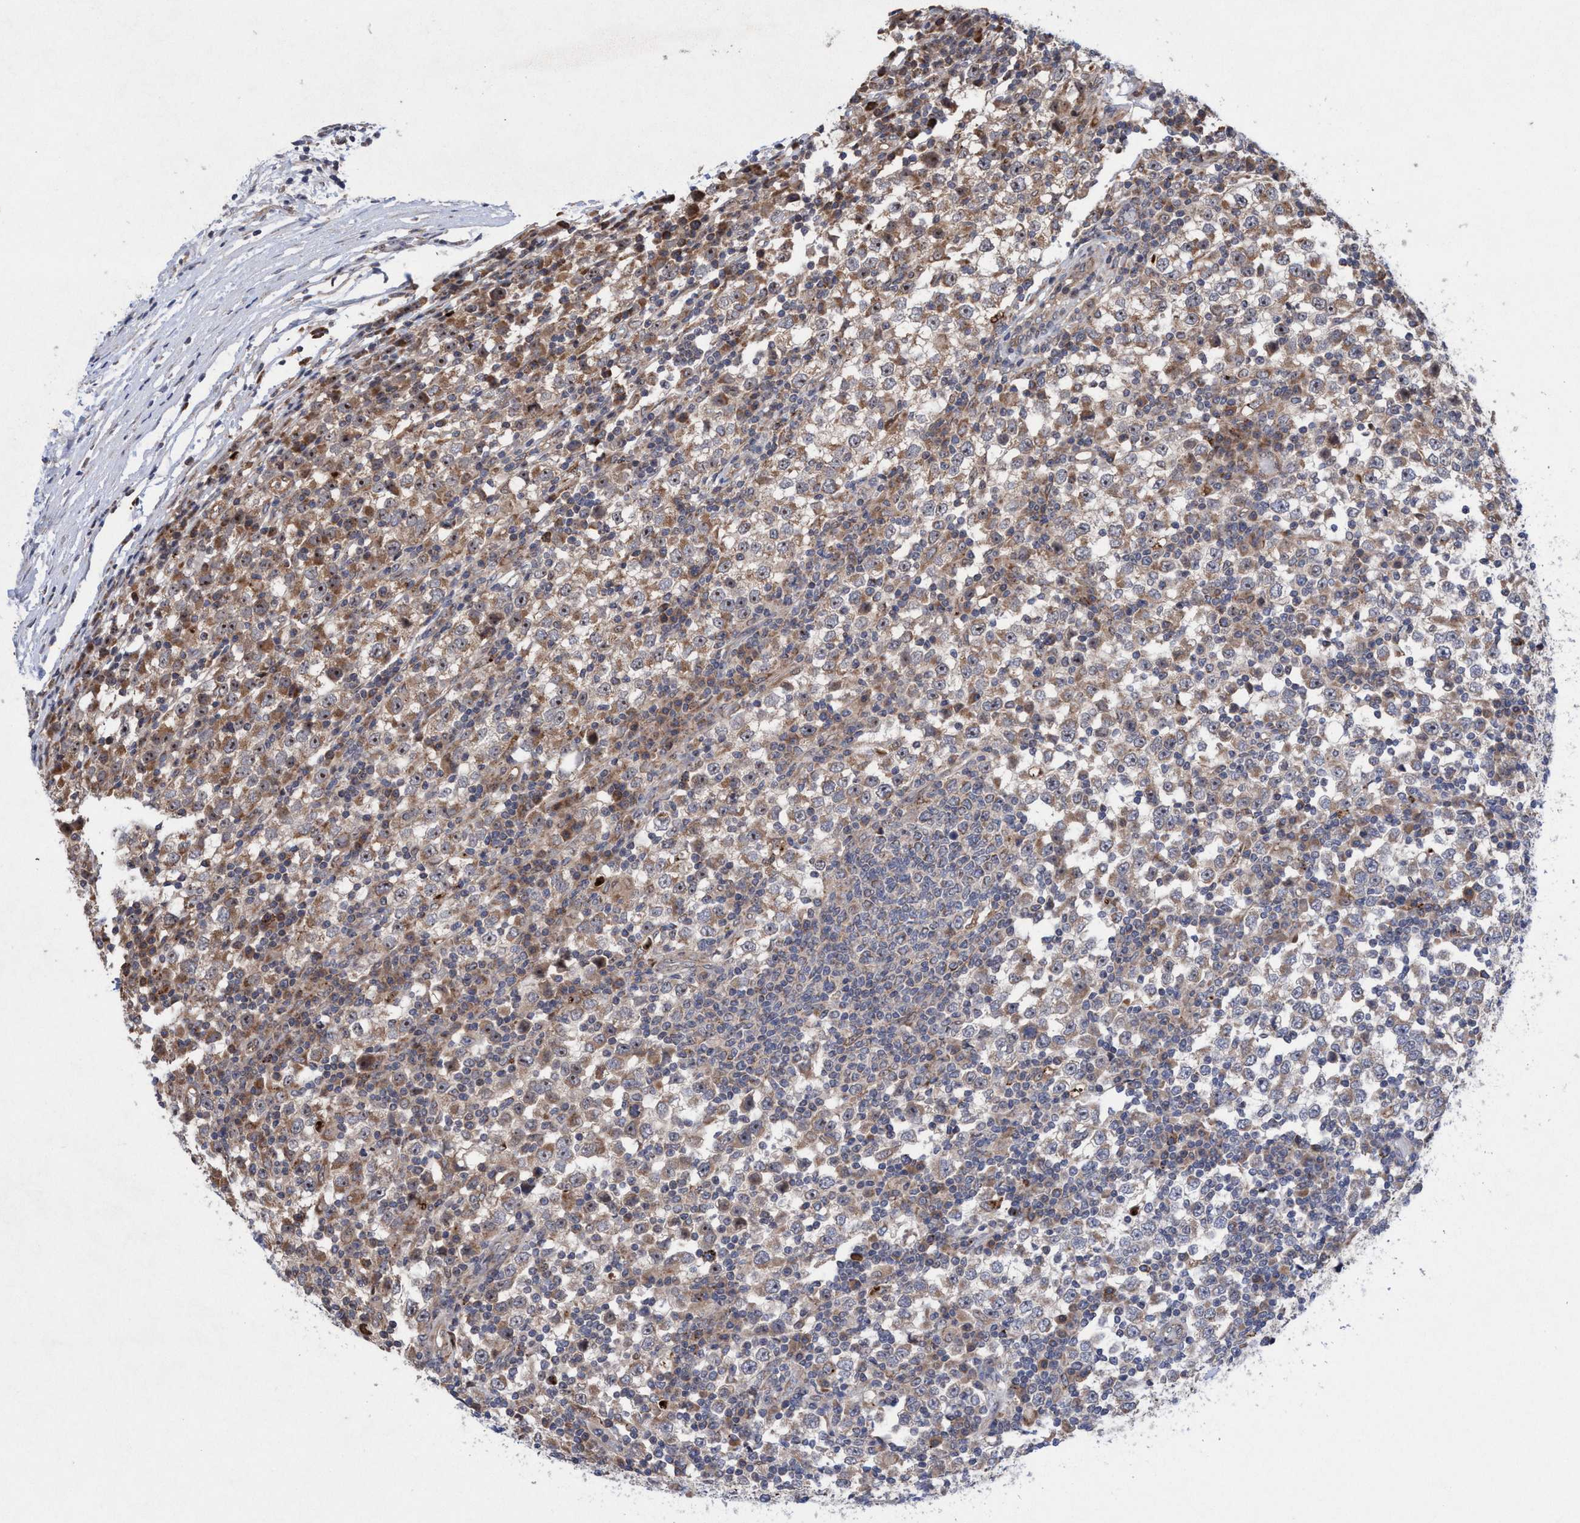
{"staining": {"intensity": "moderate", "quantity": ">75%", "location": "cytoplasmic/membranous,nuclear"}, "tissue": "testis cancer", "cell_type": "Tumor cells", "image_type": "cancer", "snomed": [{"axis": "morphology", "description": "Seminoma, NOS"}, {"axis": "topography", "description": "Testis"}], "caption": "Testis cancer was stained to show a protein in brown. There is medium levels of moderate cytoplasmic/membranous and nuclear staining in about >75% of tumor cells.", "gene": "P2RY14", "patient": {"sex": "male", "age": 65}}